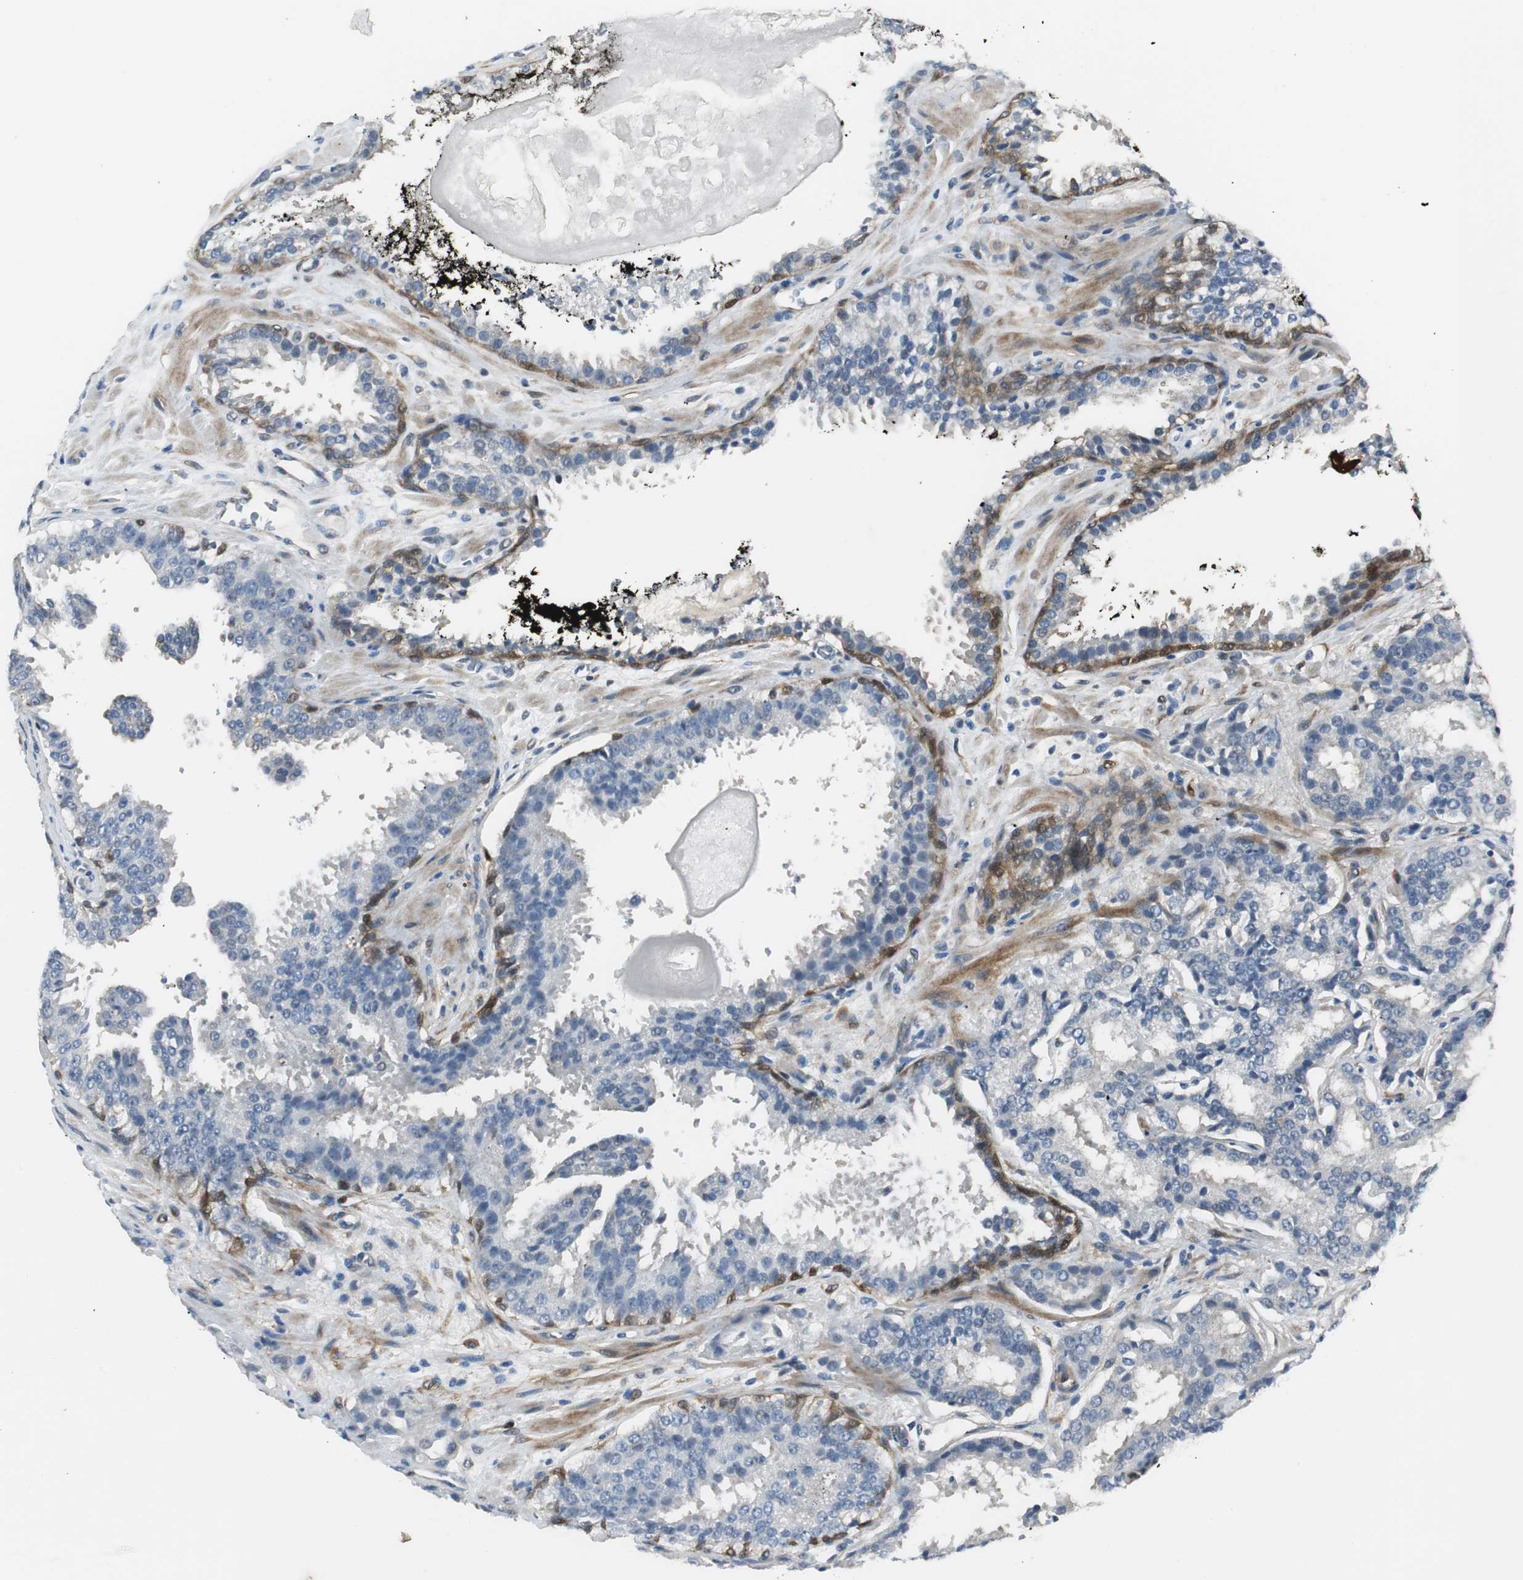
{"staining": {"intensity": "negative", "quantity": "none", "location": "none"}, "tissue": "prostate cancer", "cell_type": "Tumor cells", "image_type": "cancer", "snomed": [{"axis": "morphology", "description": "Adenocarcinoma, High grade"}, {"axis": "topography", "description": "Prostate"}], "caption": "Tumor cells are negative for brown protein staining in prostate adenocarcinoma (high-grade). (Stains: DAB (3,3'-diaminobenzidine) IHC with hematoxylin counter stain, Microscopy: brightfield microscopy at high magnification).", "gene": "FHL2", "patient": {"sex": "male", "age": 58}}